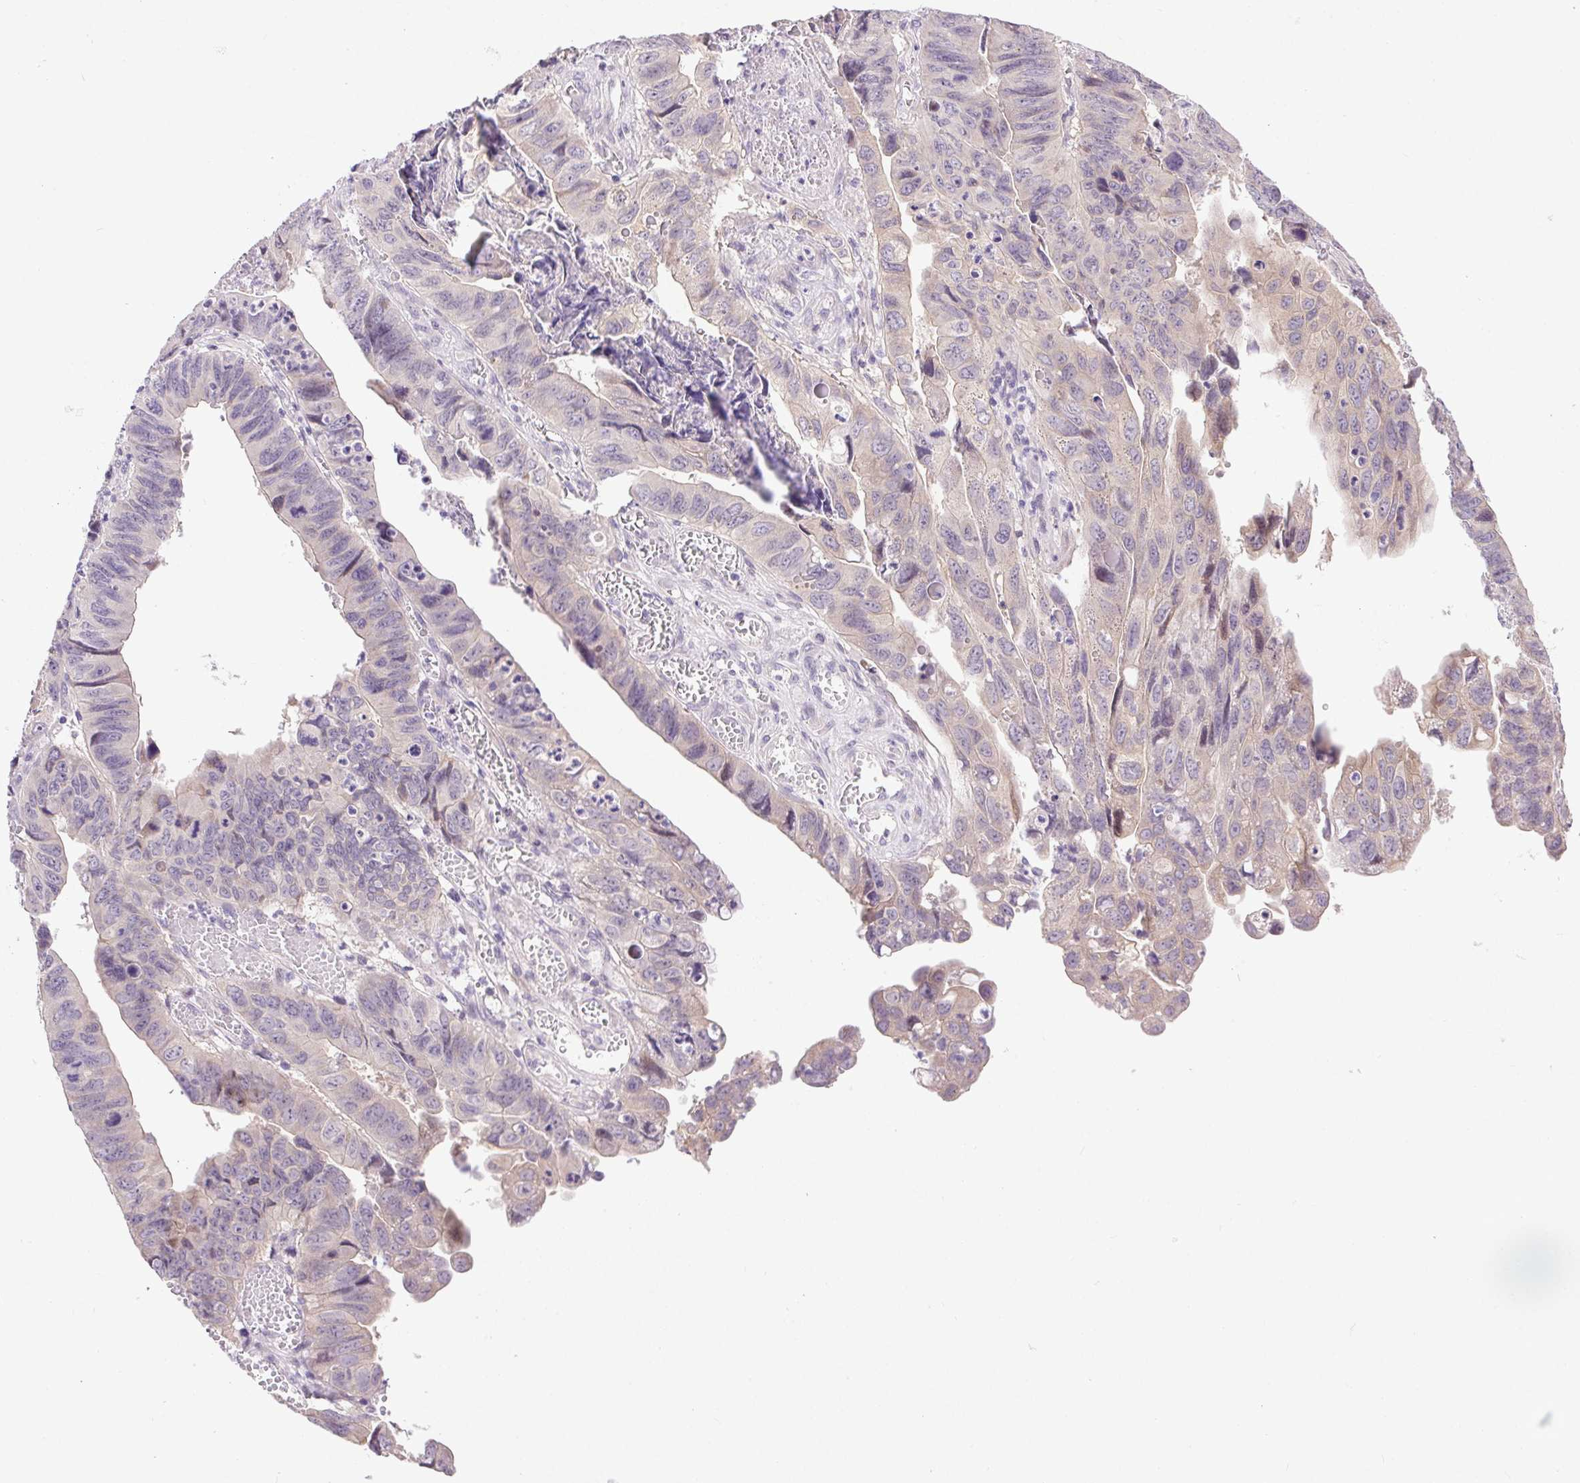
{"staining": {"intensity": "negative", "quantity": "none", "location": "none"}, "tissue": "stomach cancer", "cell_type": "Tumor cells", "image_type": "cancer", "snomed": [{"axis": "morphology", "description": "Adenocarcinoma, NOS"}, {"axis": "topography", "description": "Stomach, lower"}], "caption": "Immunohistochemical staining of human adenocarcinoma (stomach) shows no significant positivity in tumor cells. (Stains: DAB (3,3'-diaminobenzidine) immunohistochemistry (IHC) with hematoxylin counter stain, Microscopy: brightfield microscopy at high magnification).", "gene": "SYT11", "patient": {"sex": "male", "age": 77}}